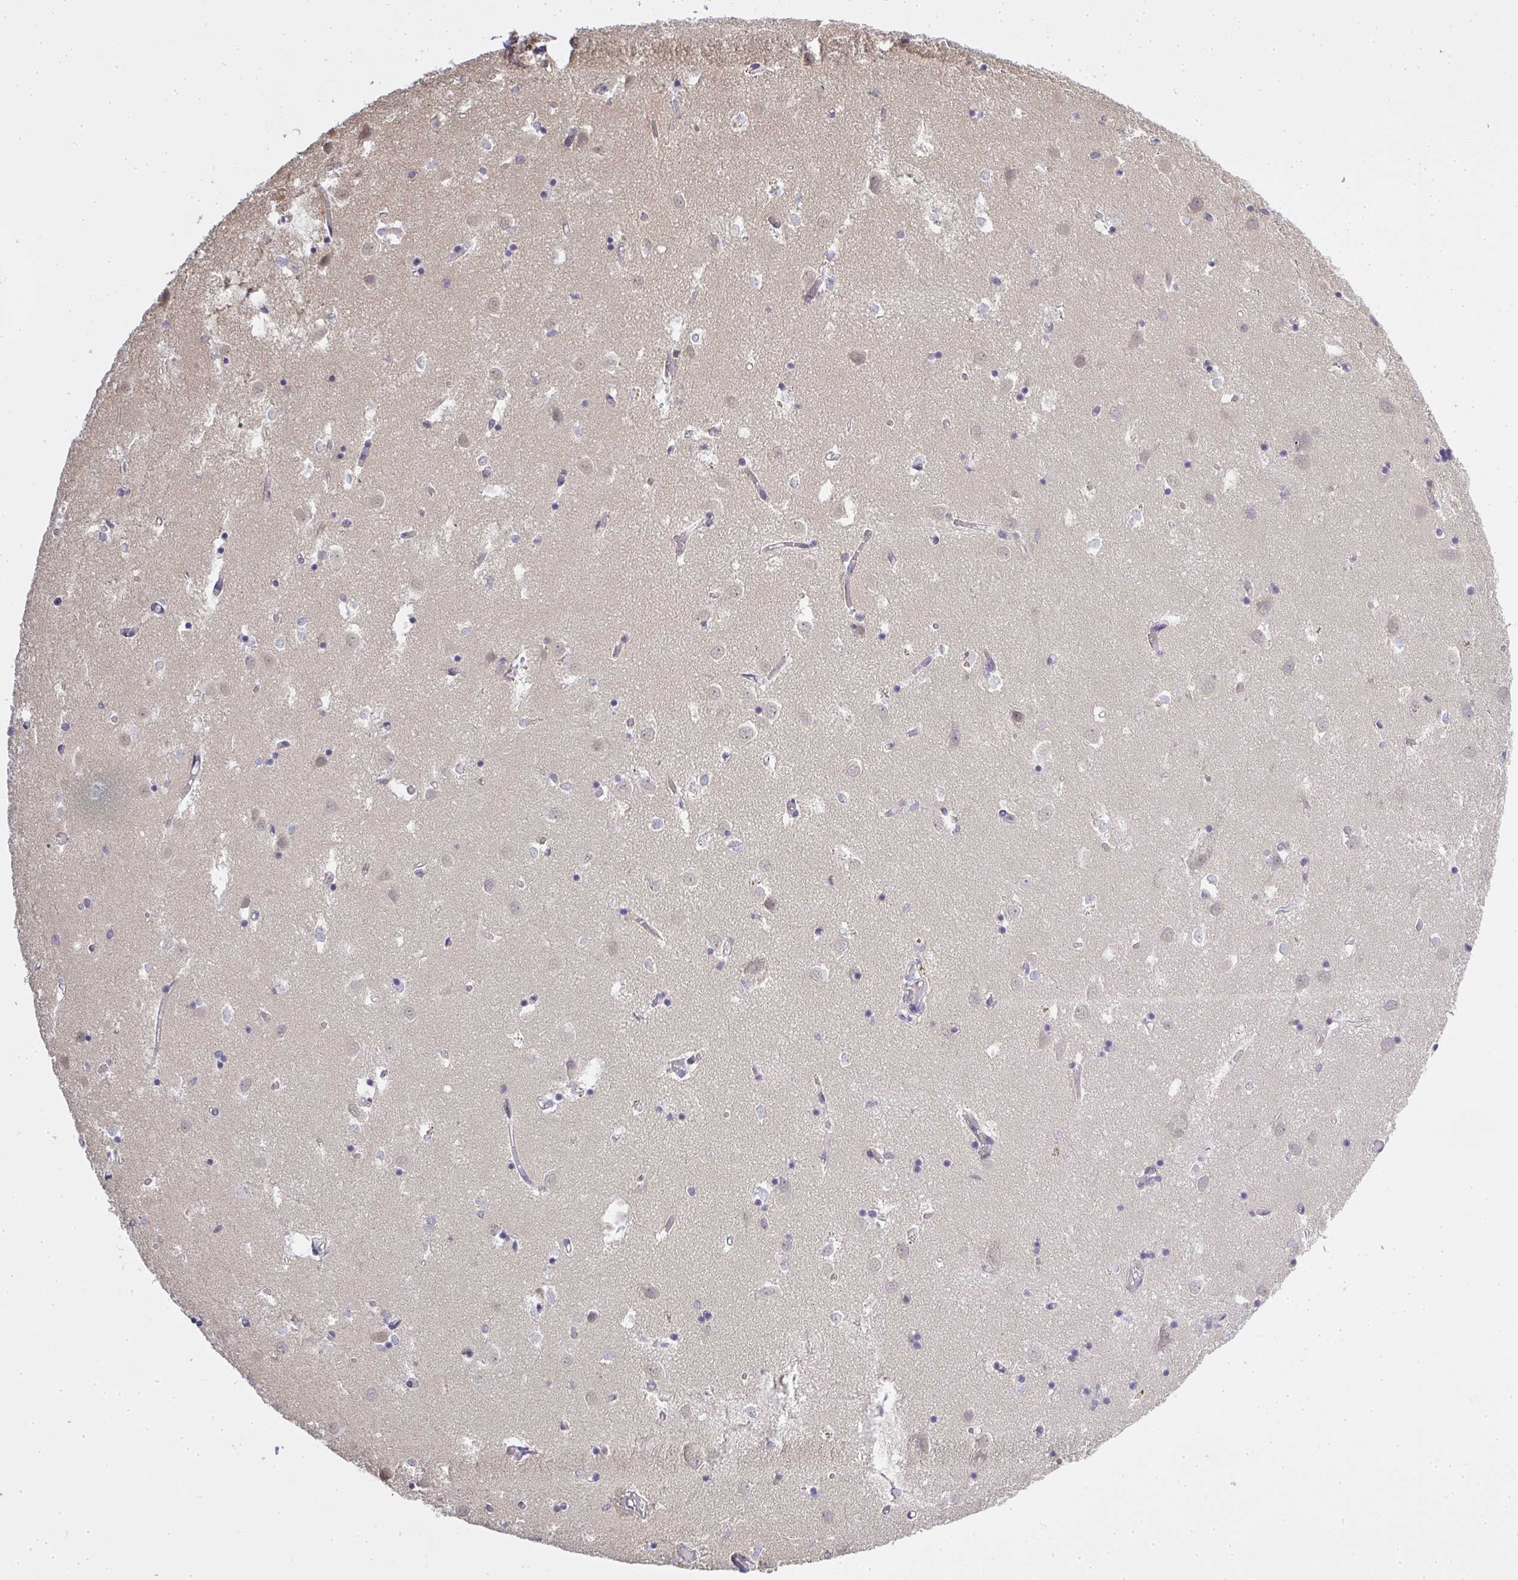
{"staining": {"intensity": "negative", "quantity": "none", "location": "none"}, "tissue": "caudate", "cell_type": "Glial cells", "image_type": "normal", "snomed": [{"axis": "morphology", "description": "Normal tissue, NOS"}, {"axis": "topography", "description": "Lateral ventricle wall"}], "caption": "Immunohistochemistry image of normal caudate: human caudate stained with DAB exhibits no significant protein positivity in glial cells.", "gene": "GSDMB", "patient": {"sex": "male", "age": 70}}